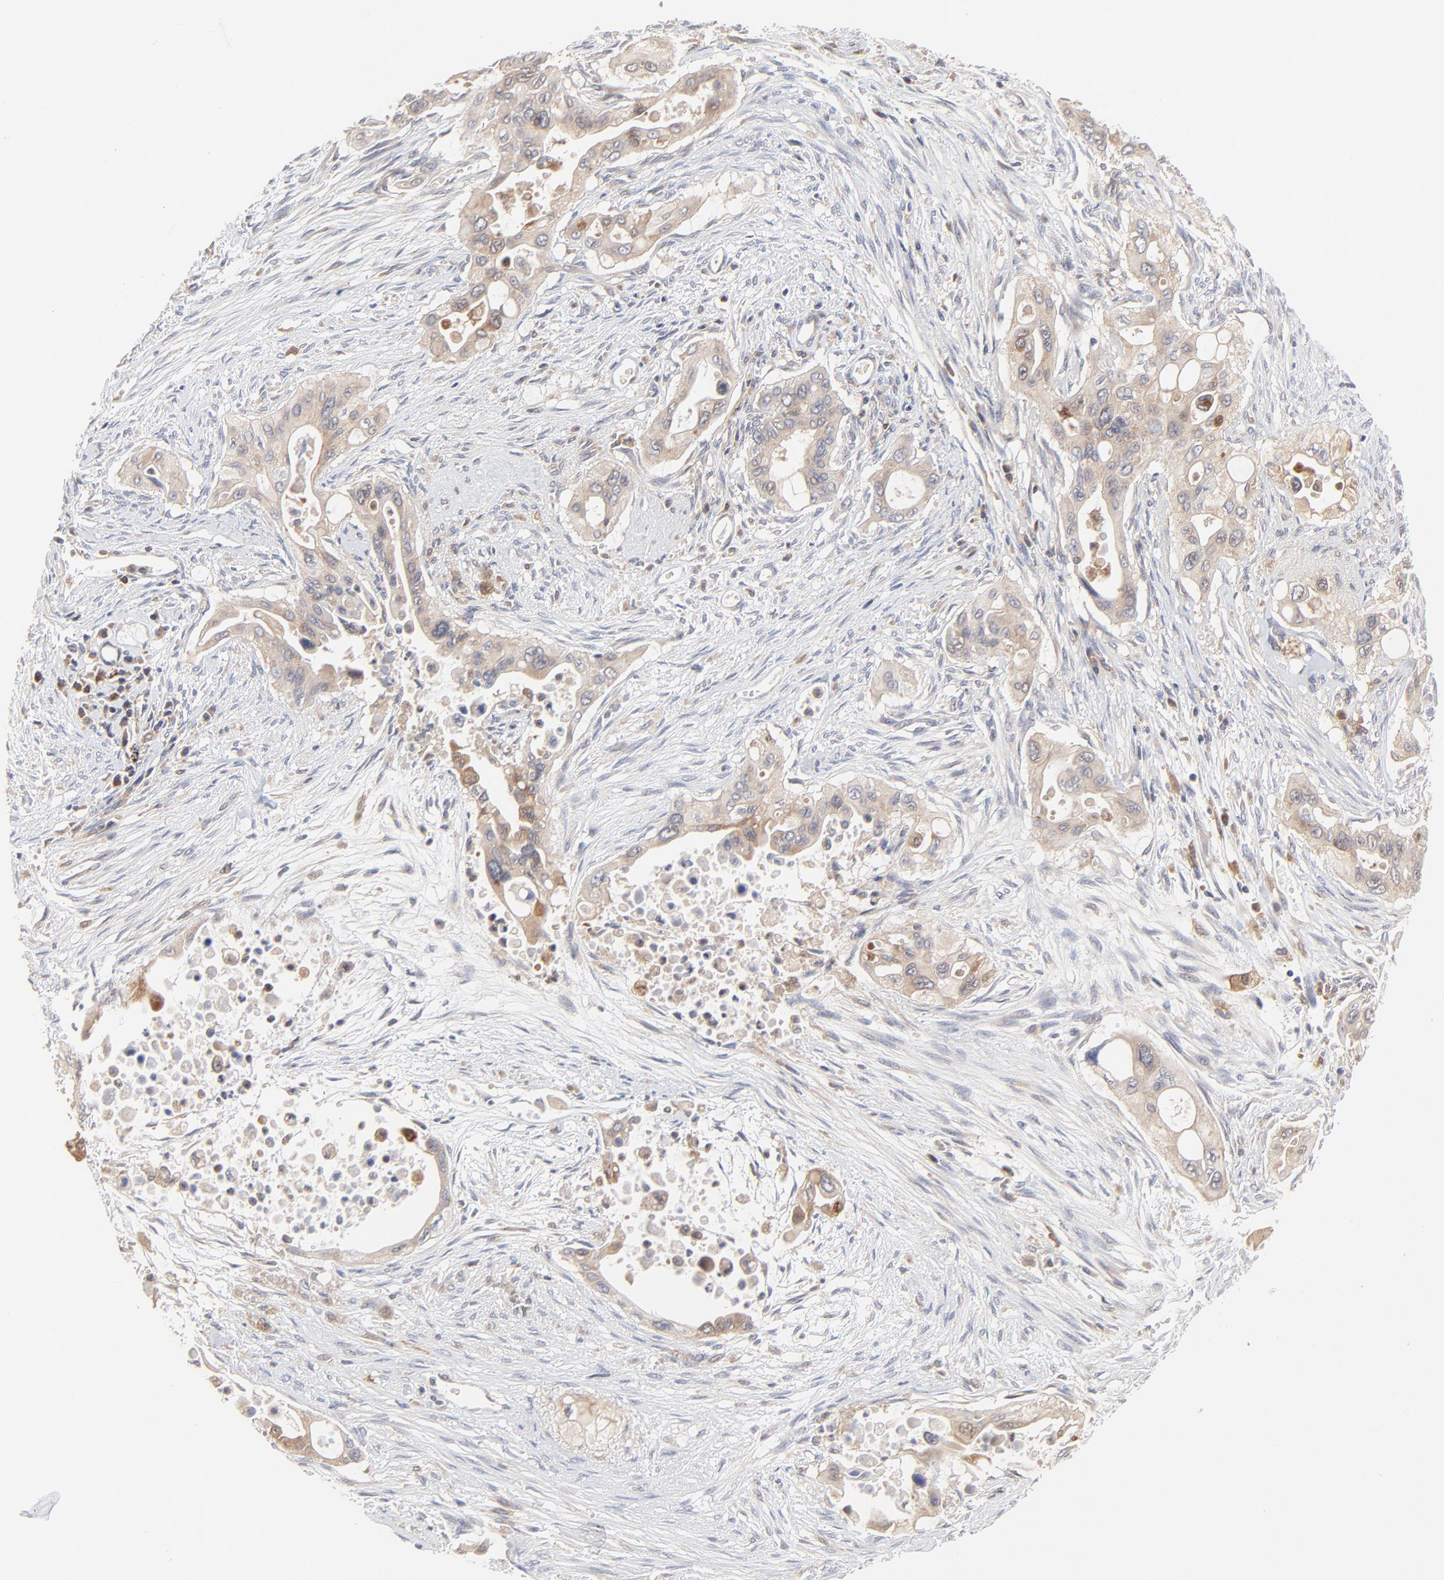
{"staining": {"intensity": "moderate", "quantity": ">75%", "location": "cytoplasmic/membranous"}, "tissue": "pancreatic cancer", "cell_type": "Tumor cells", "image_type": "cancer", "snomed": [{"axis": "morphology", "description": "Adenocarcinoma, NOS"}, {"axis": "topography", "description": "Pancreas"}], "caption": "The image reveals staining of pancreatic adenocarcinoma, revealing moderate cytoplasmic/membranous protein positivity (brown color) within tumor cells.", "gene": "RAB9A", "patient": {"sex": "male", "age": 77}}